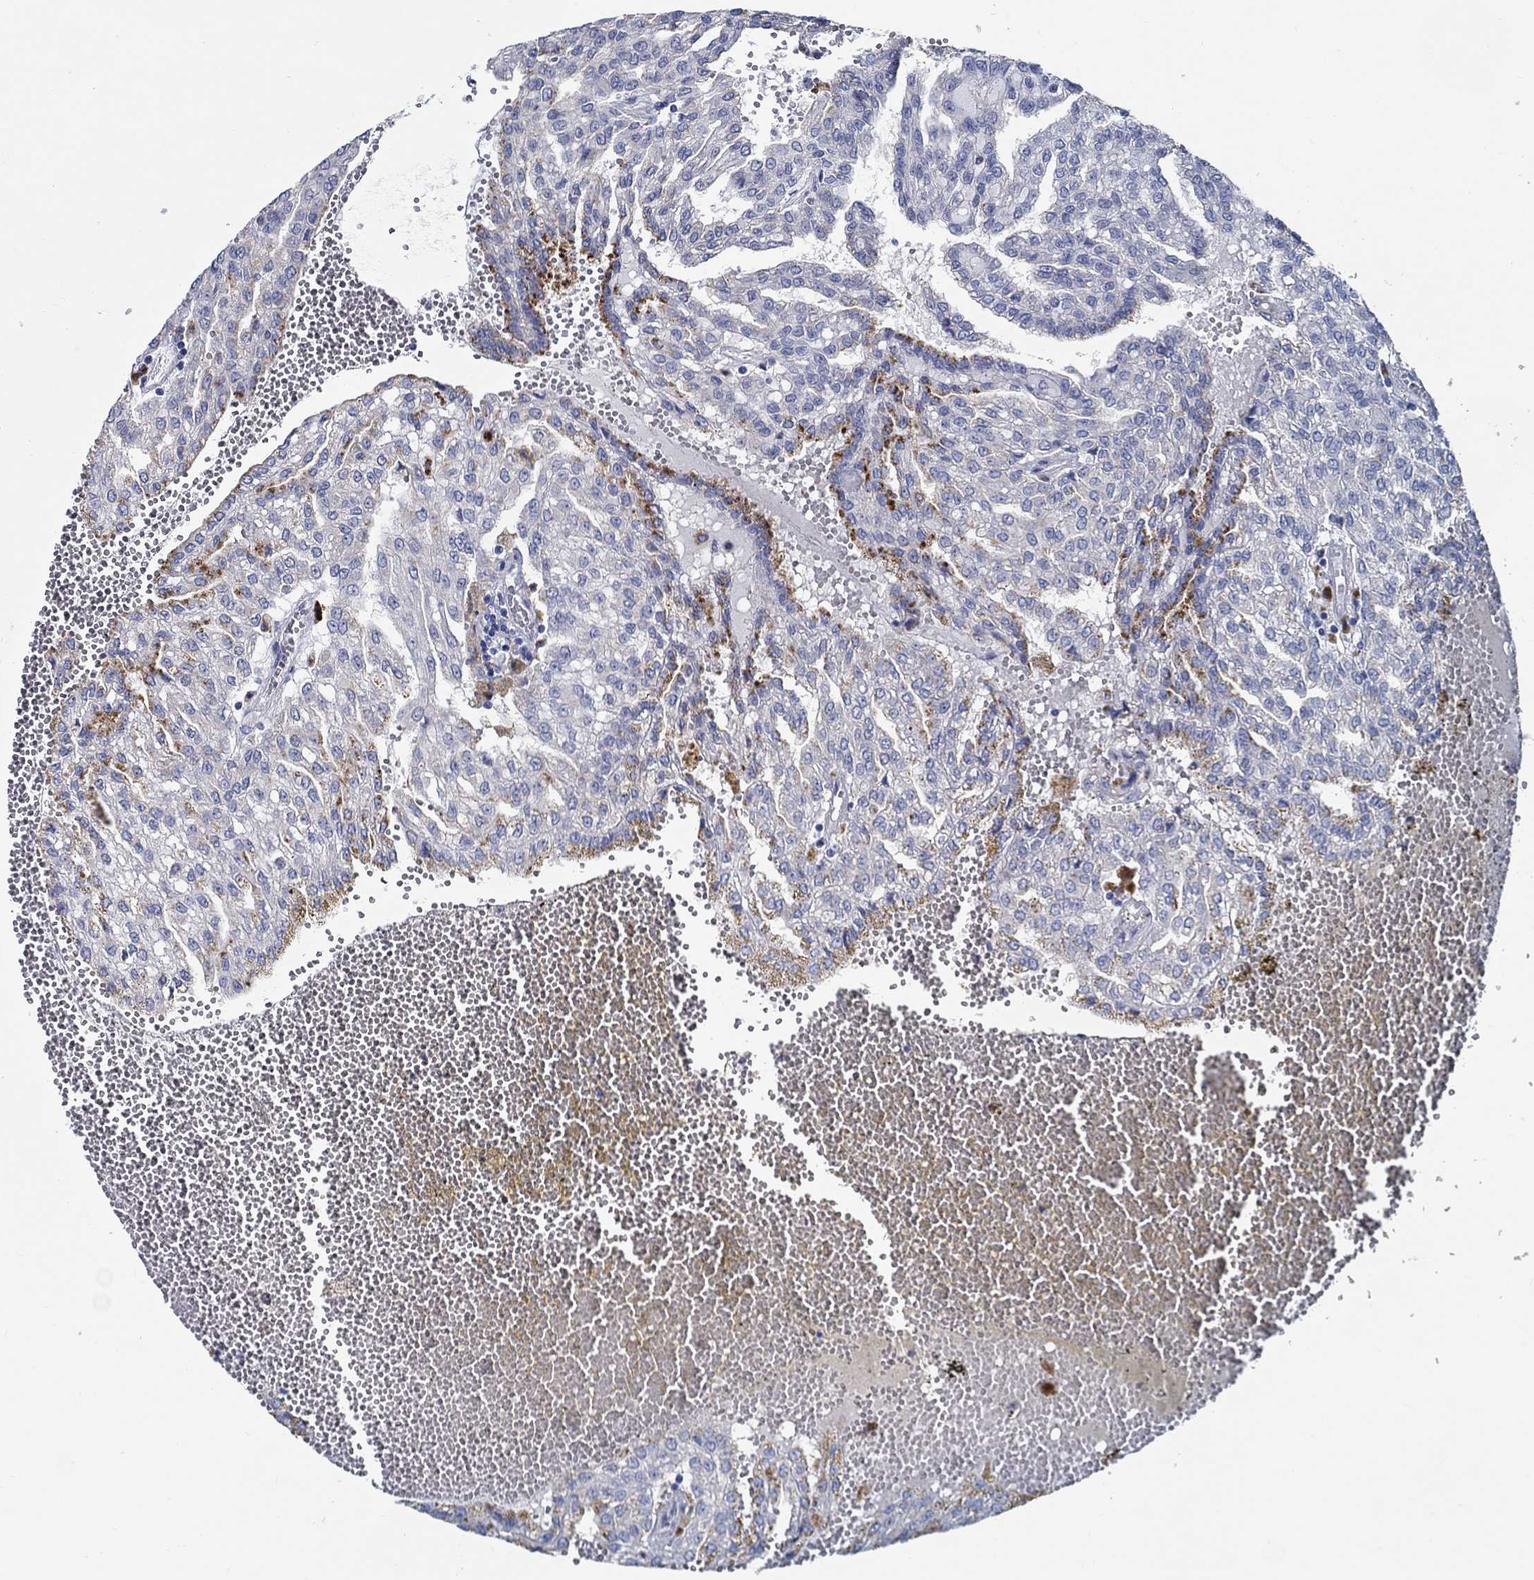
{"staining": {"intensity": "moderate", "quantity": "<25%", "location": "cytoplasmic/membranous"}, "tissue": "renal cancer", "cell_type": "Tumor cells", "image_type": "cancer", "snomed": [{"axis": "morphology", "description": "Adenocarcinoma, NOS"}, {"axis": "topography", "description": "Kidney"}], "caption": "A micrograph of human renal cancer (adenocarcinoma) stained for a protein displays moderate cytoplasmic/membranous brown staining in tumor cells.", "gene": "RAP1GAP", "patient": {"sex": "male", "age": 63}}